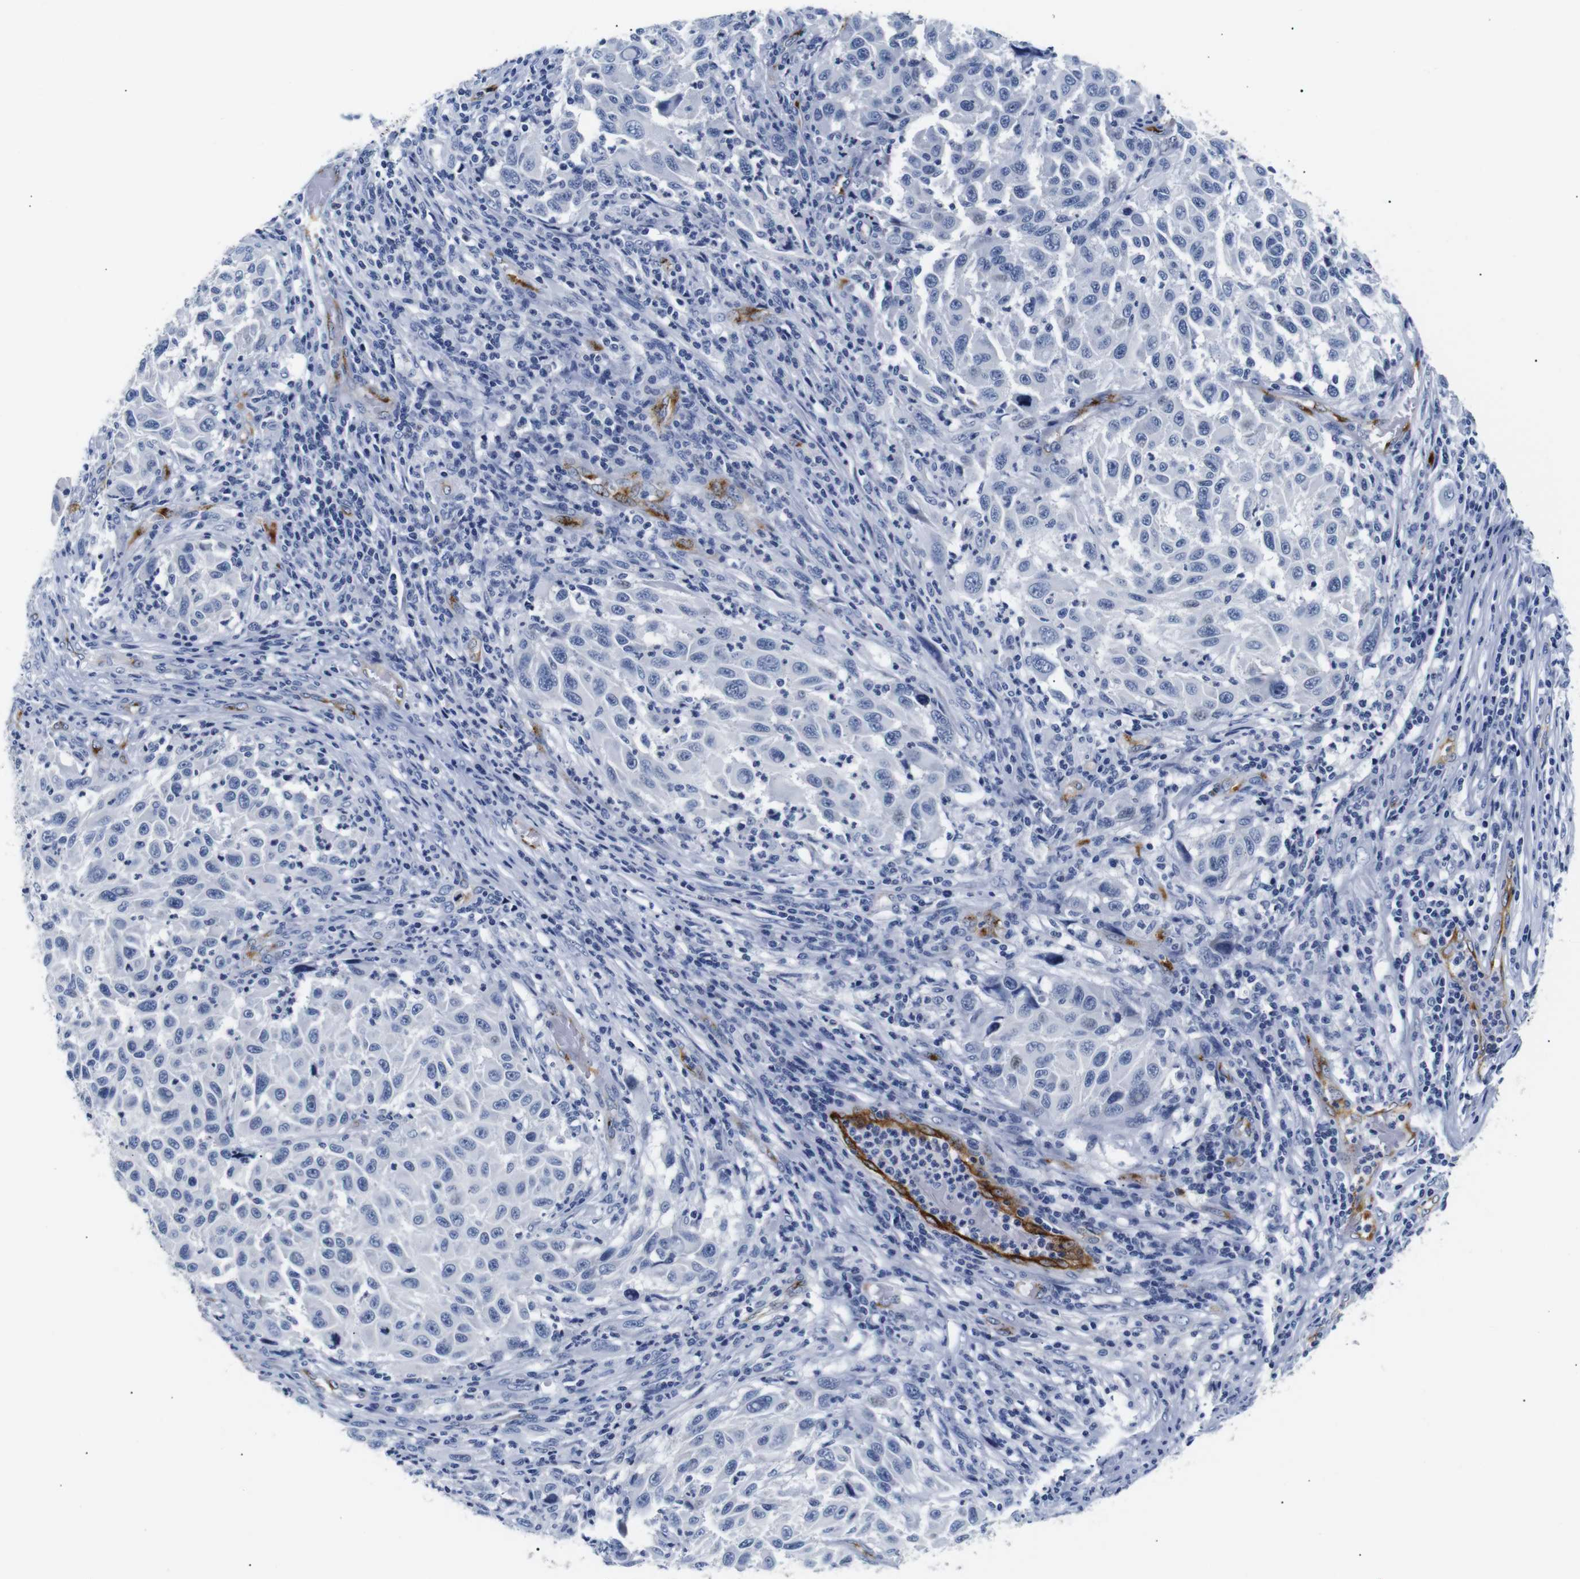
{"staining": {"intensity": "negative", "quantity": "none", "location": "none"}, "tissue": "melanoma", "cell_type": "Tumor cells", "image_type": "cancer", "snomed": [{"axis": "morphology", "description": "Malignant melanoma, Metastatic site"}, {"axis": "topography", "description": "Lymph node"}], "caption": "Protein analysis of melanoma shows no significant expression in tumor cells. (Stains: DAB immunohistochemistry (IHC) with hematoxylin counter stain, Microscopy: brightfield microscopy at high magnification).", "gene": "MUC4", "patient": {"sex": "male", "age": 61}}